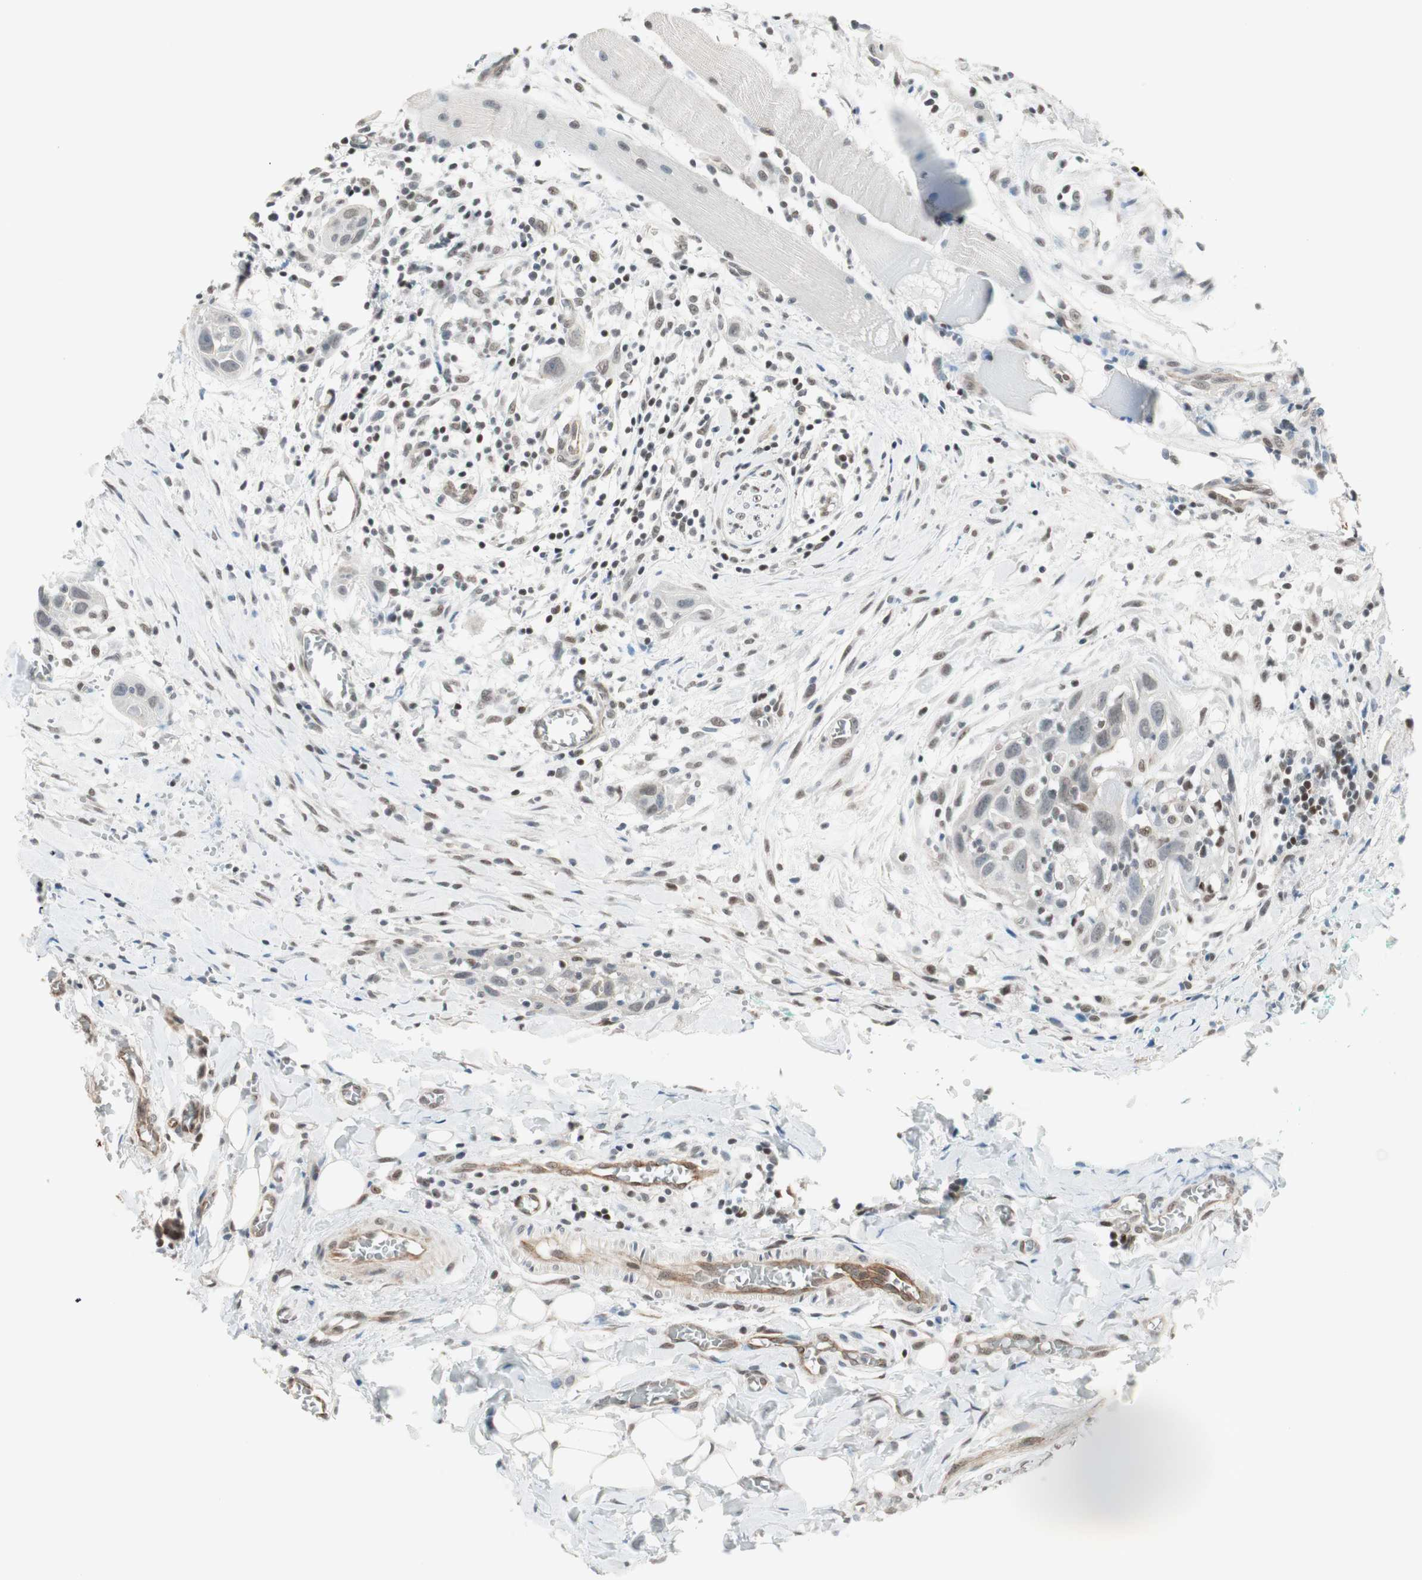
{"staining": {"intensity": "weak", "quantity": ">75%", "location": "nuclear"}, "tissue": "head and neck cancer", "cell_type": "Tumor cells", "image_type": "cancer", "snomed": [{"axis": "morphology", "description": "Normal tissue, NOS"}, {"axis": "morphology", "description": "Squamous cell carcinoma, NOS"}, {"axis": "topography", "description": "Oral tissue"}, {"axis": "topography", "description": "Head-Neck"}], "caption": "This photomicrograph displays IHC staining of head and neck squamous cell carcinoma, with low weak nuclear expression in approximately >75% of tumor cells.", "gene": "ZBTB17", "patient": {"sex": "female", "age": 50}}